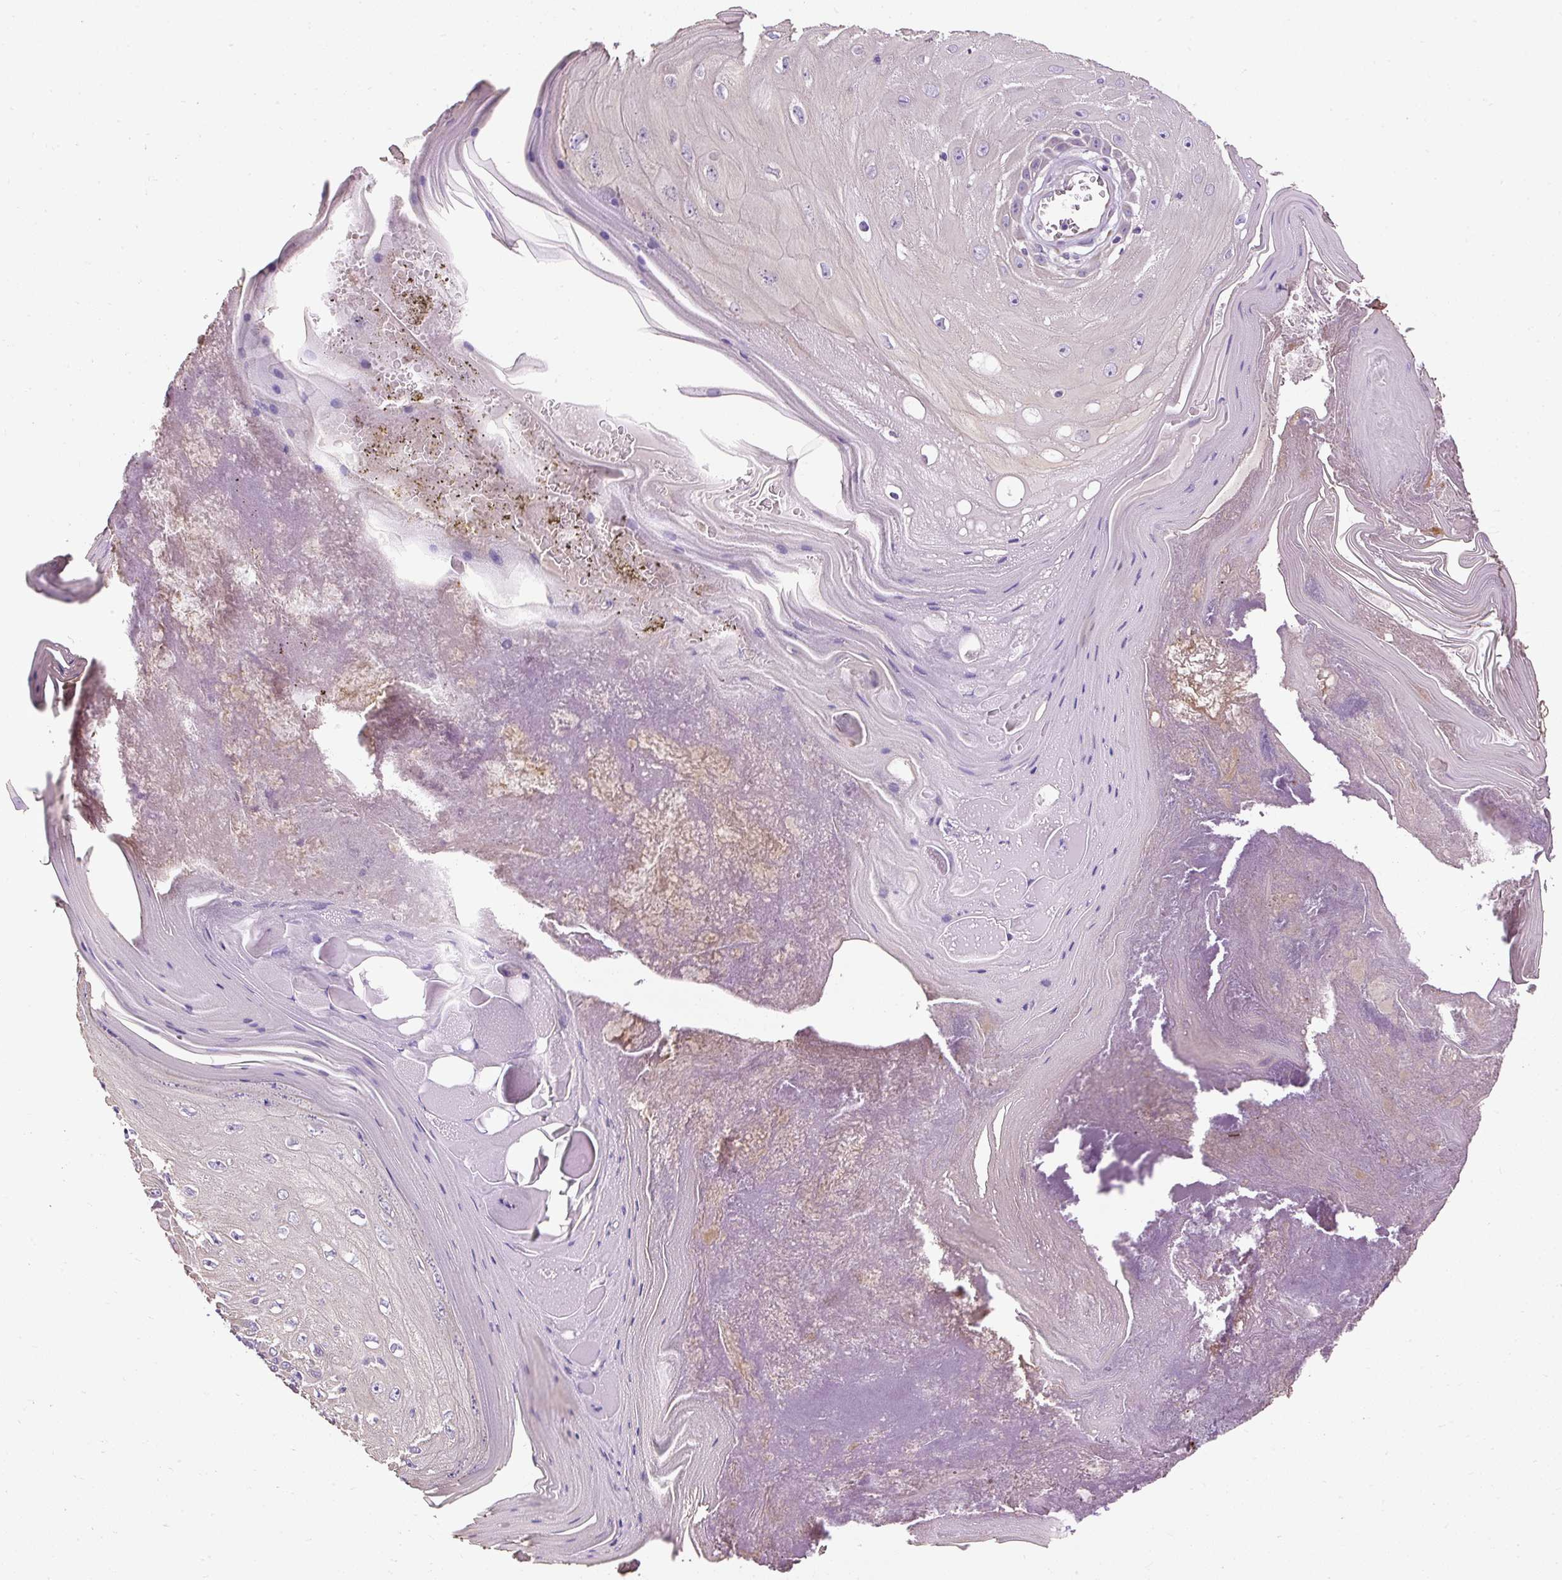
{"staining": {"intensity": "negative", "quantity": "none", "location": "none"}, "tissue": "skin cancer", "cell_type": "Tumor cells", "image_type": "cancer", "snomed": [{"axis": "morphology", "description": "Squamous cell carcinoma, NOS"}, {"axis": "topography", "description": "Skin"}], "caption": "Immunohistochemical staining of skin cancer (squamous cell carcinoma) demonstrates no significant positivity in tumor cells.", "gene": "FAM149A", "patient": {"sex": "female", "age": 73}}